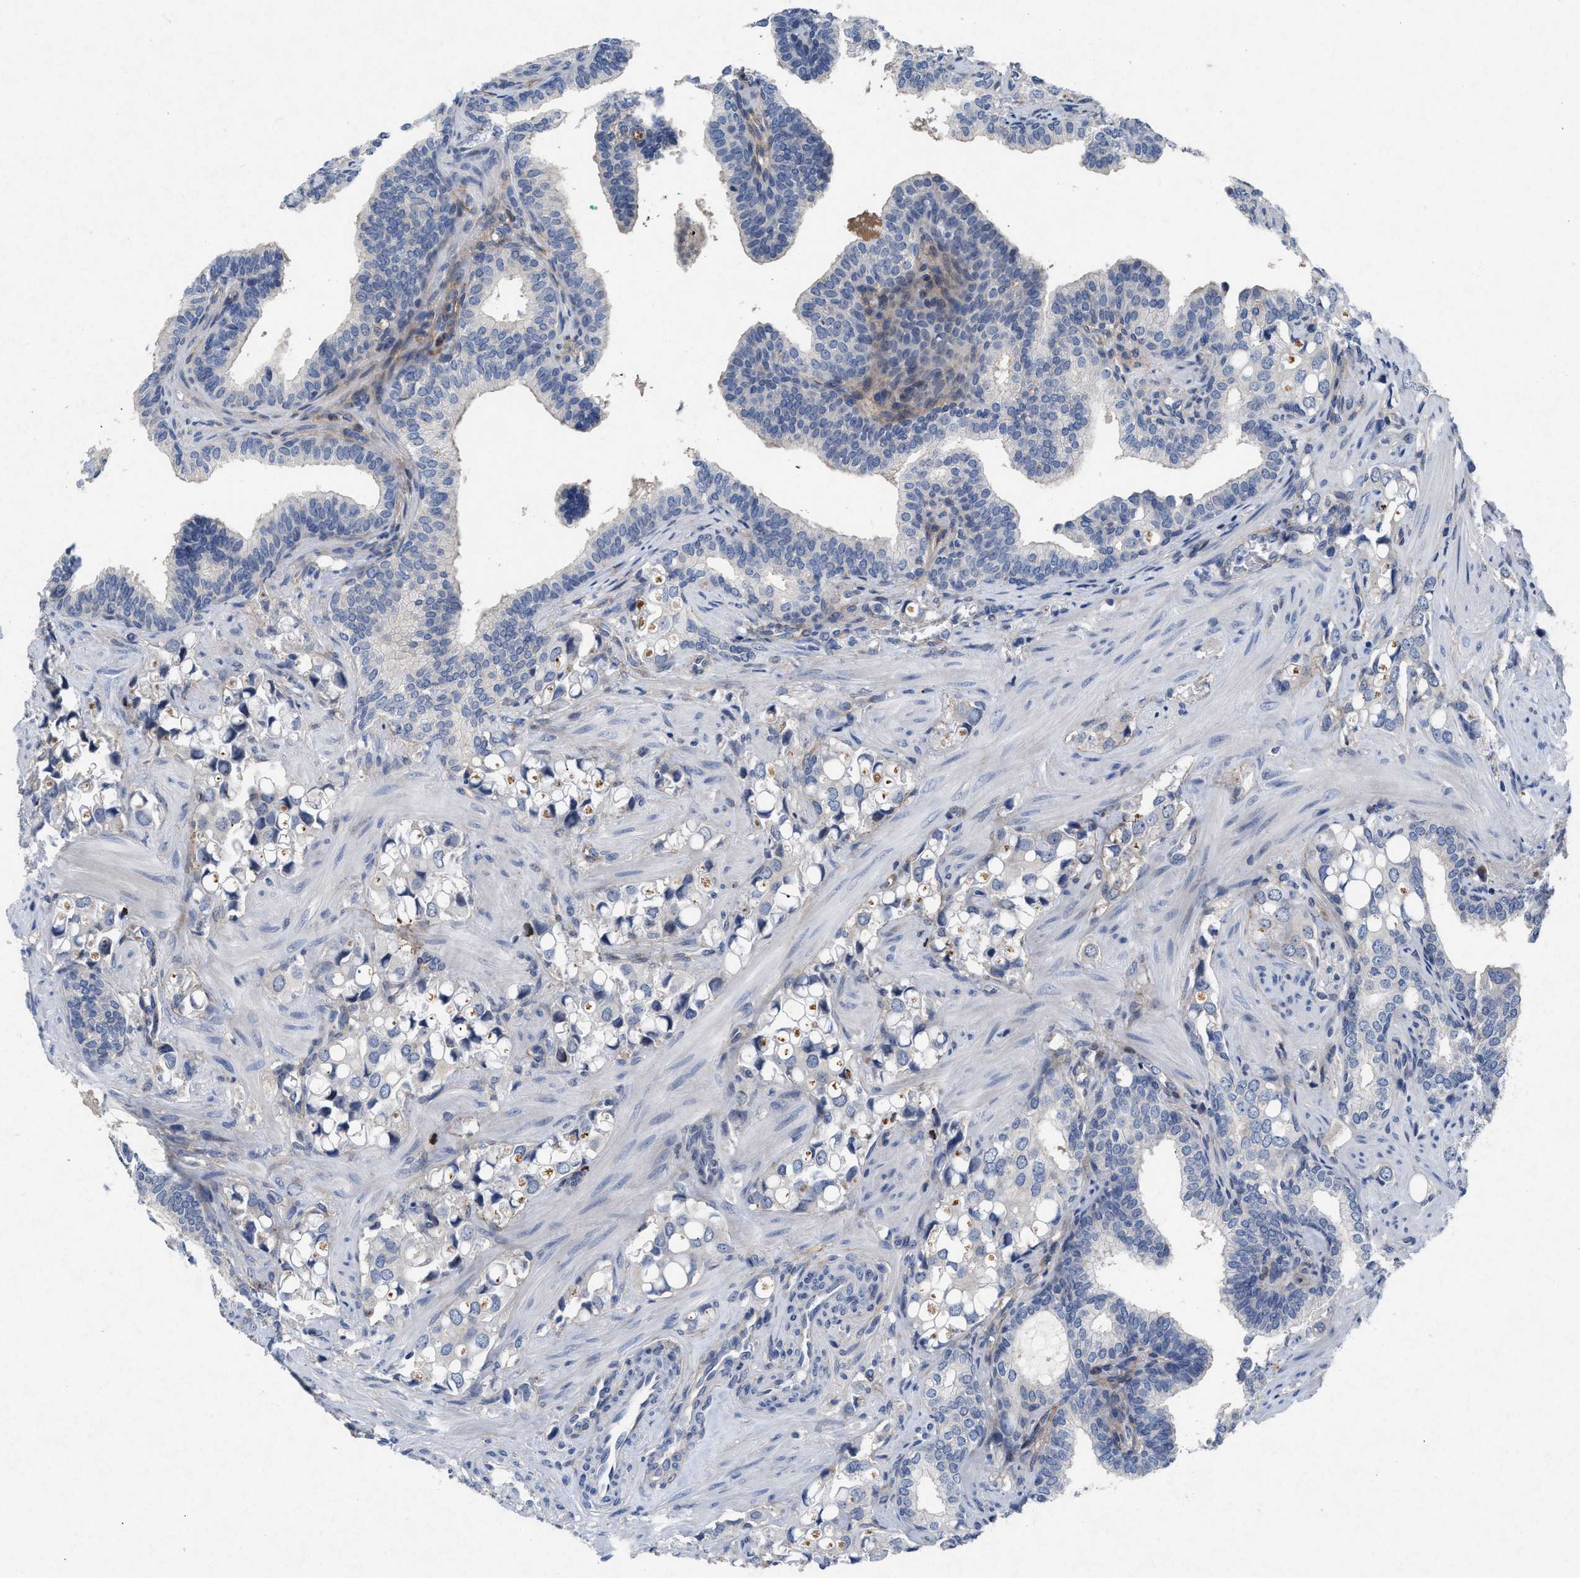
{"staining": {"intensity": "negative", "quantity": "none", "location": "none"}, "tissue": "prostate cancer", "cell_type": "Tumor cells", "image_type": "cancer", "snomed": [{"axis": "morphology", "description": "Adenocarcinoma, High grade"}, {"axis": "topography", "description": "Prostate"}], "caption": "Human adenocarcinoma (high-grade) (prostate) stained for a protein using immunohistochemistry (IHC) demonstrates no positivity in tumor cells.", "gene": "PDGFRA", "patient": {"sex": "male", "age": 52}}